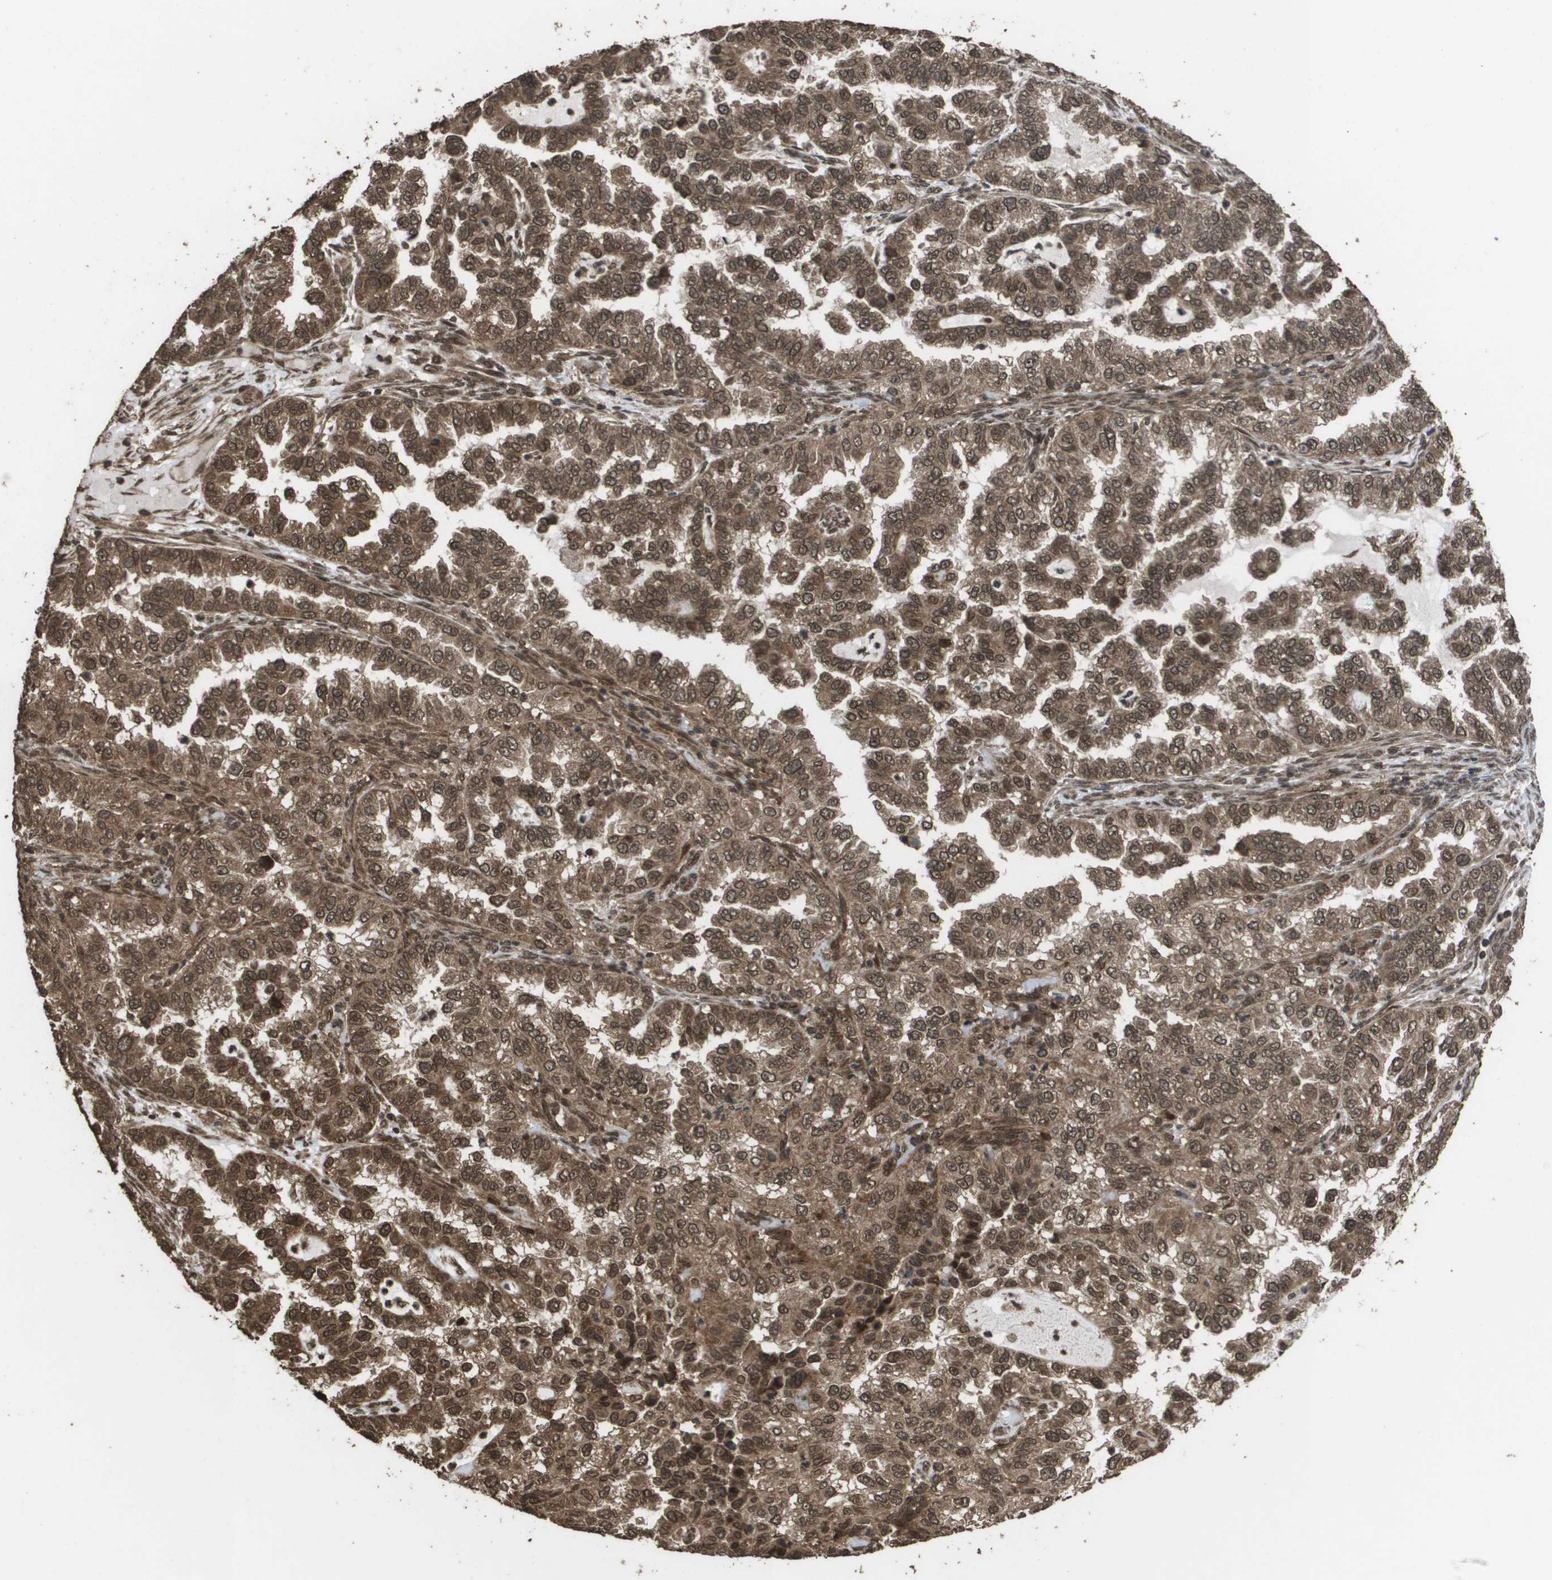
{"staining": {"intensity": "moderate", "quantity": ">75%", "location": "cytoplasmic/membranous,nuclear"}, "tissue": "endometrial cancer", "cell_type": "Tumor cells", "image_type": "cancer", "snomed": [{"axis": "morphology", "description": "Adenocarcinoma, NOS"}, {"axis": "topography", "description": "Endometrium"}], "caption": "Immunohistochemical staining of endometrial cancer (adenocarcinoma) displays moderate cytoplasmic/membranous and nuclear protein staining in about >75% of tumor cells. (DAB (3,3'-diaminobenzidine) IHC, brown staining for protein, blue staining for nuclei).", "gene": "AXIN2", "patient": {"sex": "female", "age": 85}}